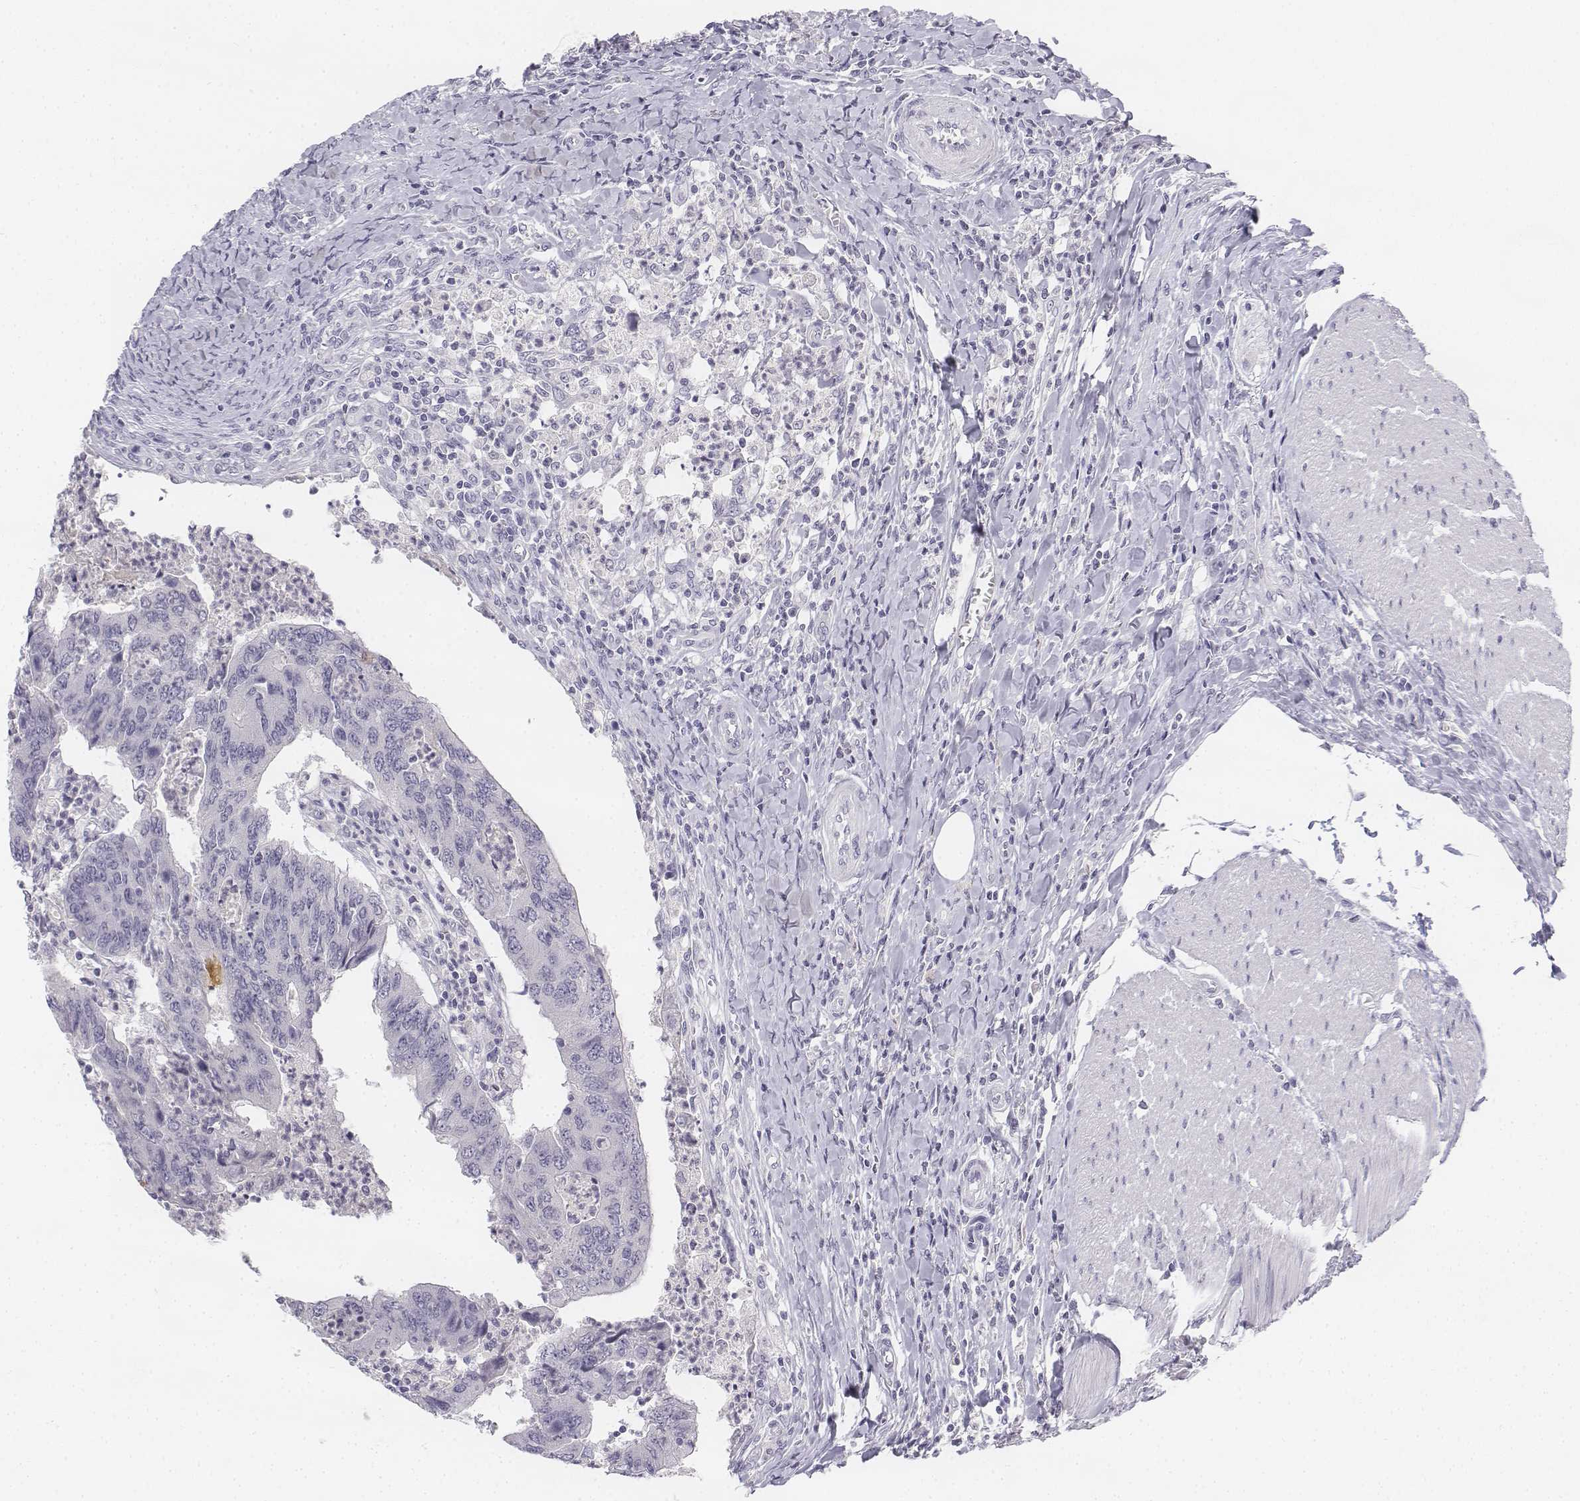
{"staining": {"intensity": "negative", "quantity": "none", "location": "none"}, "tissue": "colorectal cancer", "cell_type": "Tumor cells", "image_type": "cancer", "snomed": [{"axis": "morphology", "description": "Adenocarcinoma, NOS"}, {"axis": "topography", "description": "Colon"}], "caption": "Image shows no protein positivity in tumor cells of colorectal adenocarcinoma tissue.", "gene": "UCN2", "patient": {"sex": "female", "age": 67}}